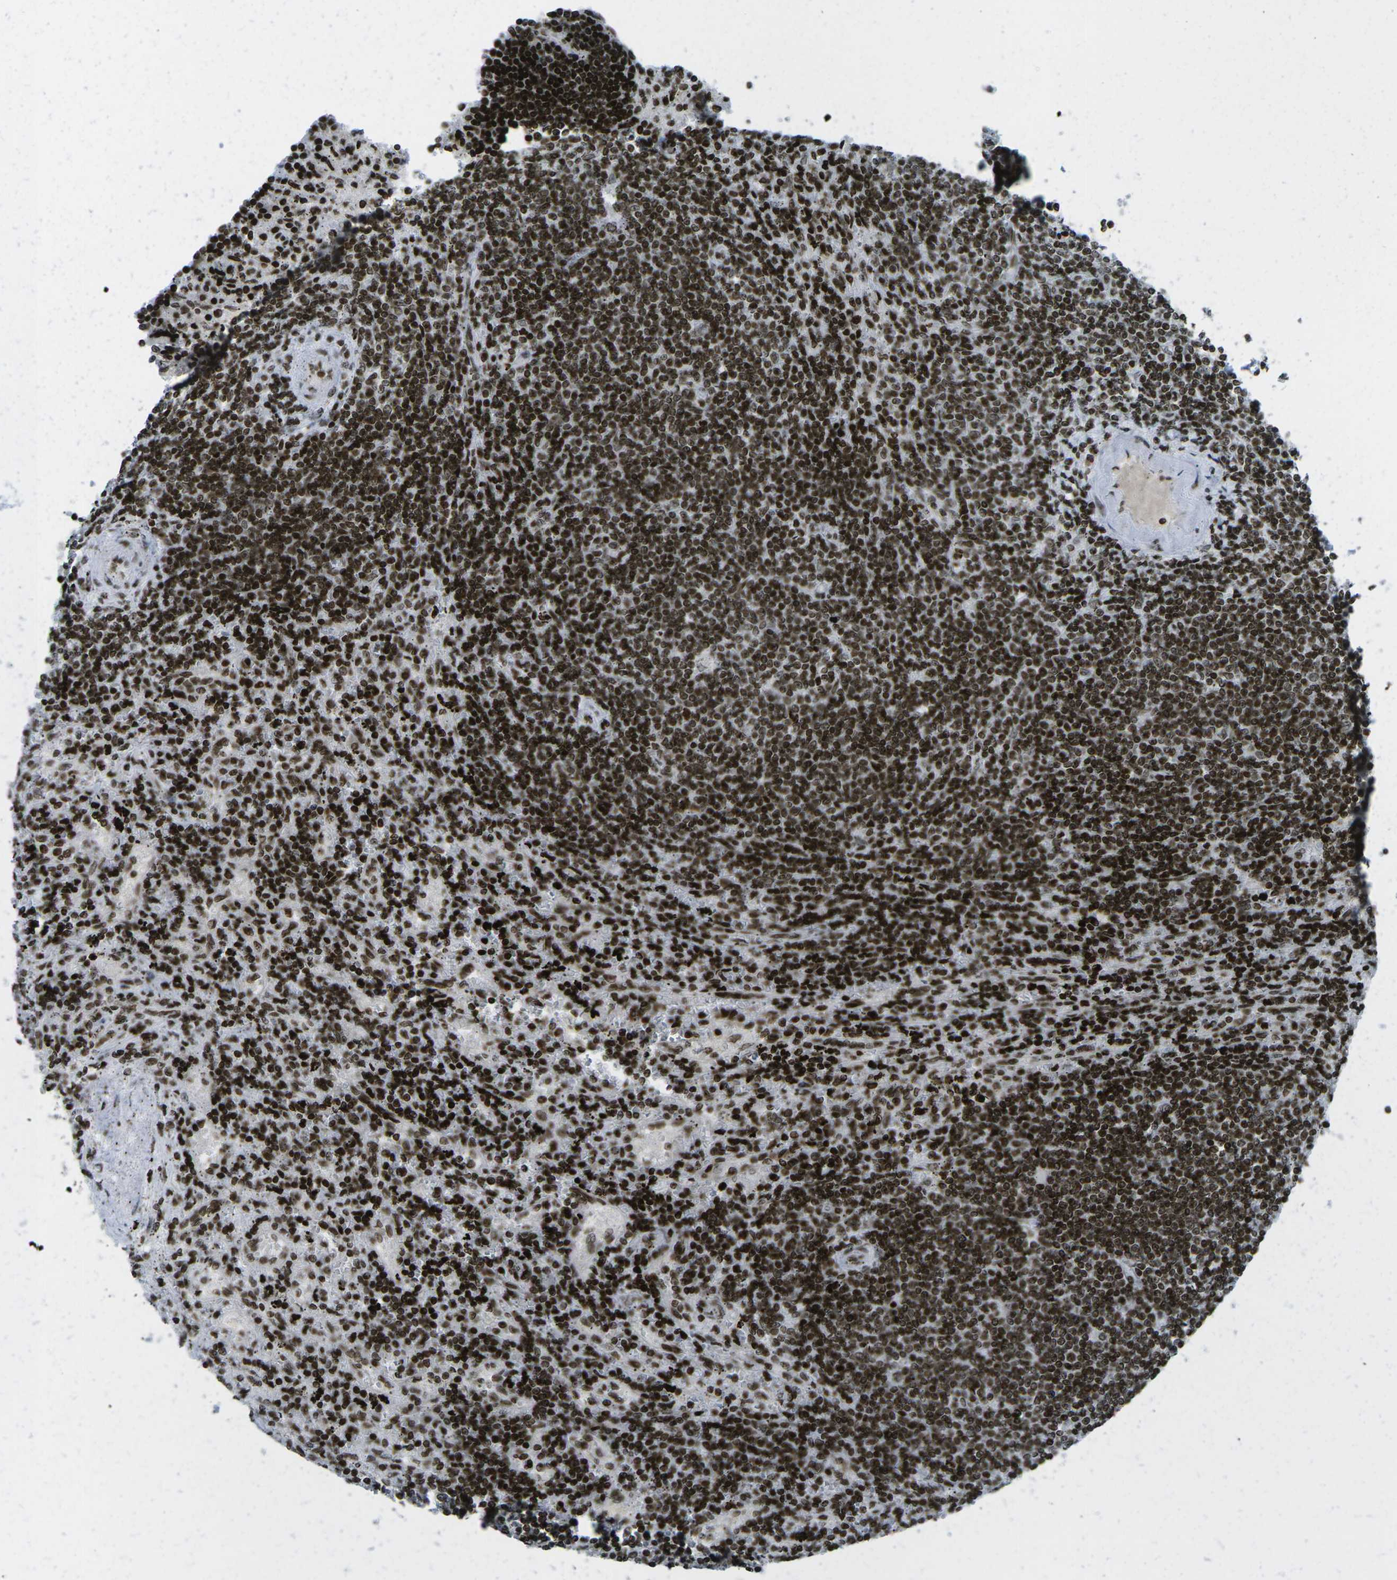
{"staining": {"intensity": "strong", "quantity": ">75%", "location": "nuclear"}, "tissue": "lymphoma", "cell_type": "Tumor cells", "image_type": "cancer", "snomed": [{"axis": "morphology", "description": "Malignant lymphoma, non-Hodgkin's type, Low grade"}, {"axis": "topography", "description": "Spleen"}], "caption": "Approximately >75% of tumor cells in low-grade malignant lymphoma, non-Hodgkin's type show strong nuclear protein positivity as visualized by brown immunohistochemical staining.", "gene": "EME1", "patient": {"sex": "male", "age": 76}}